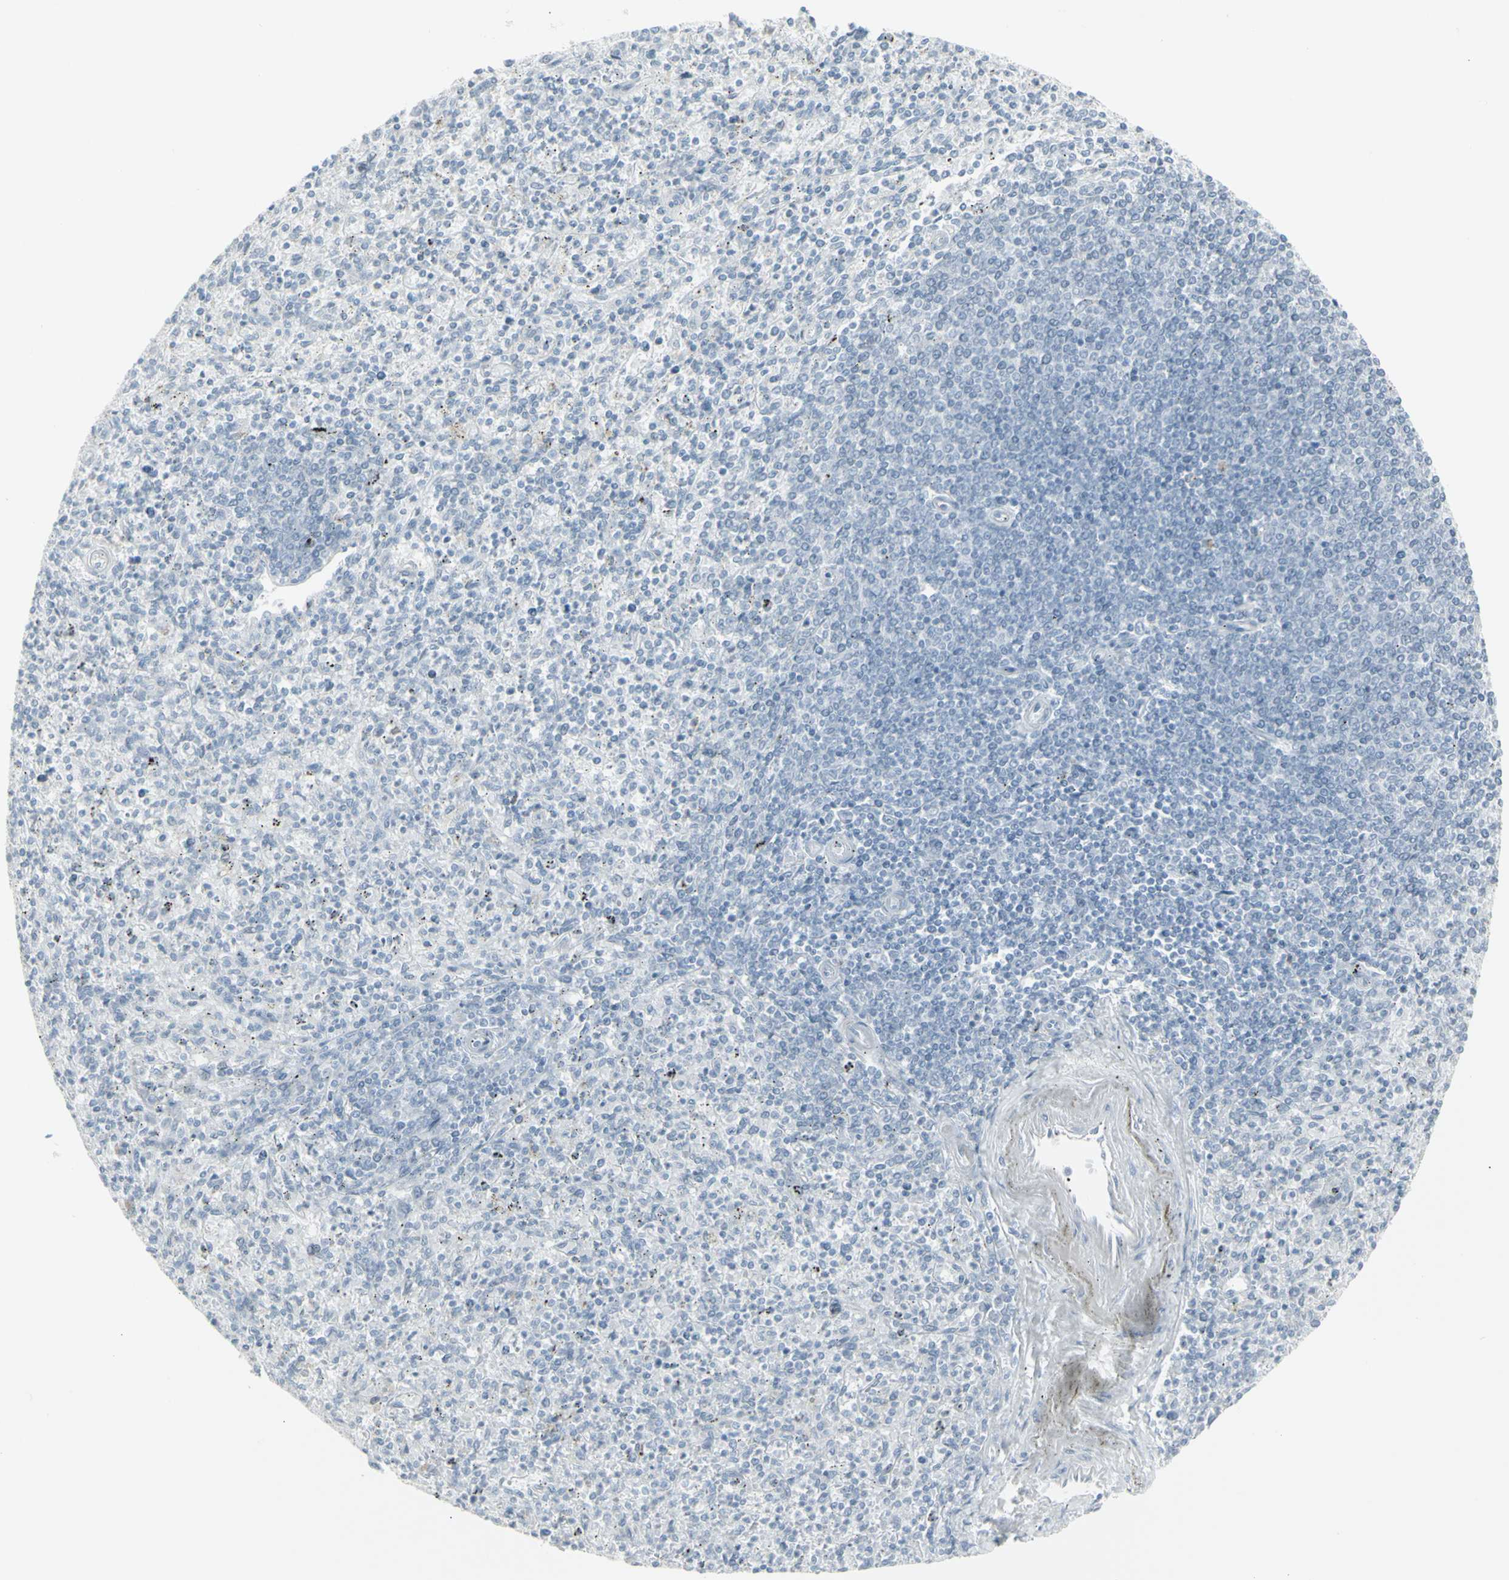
{"staining": {"intensity": "negative", "quantity": "none", "location": "none"}, "tissue": "spleen", "cell_type": "Cells in red pulp", "image_type": "normal", "snomed": [{"axis": "morphology", "description": "Normal tissue, NOS"}, {"axis": "topography", "description": "Spleen"}], "caption": "A high-resolution micrograph shows immunohistochemistry (IHC) staining of unremarkable spleen, which reveals no significant positivity in cells in red pulp.", "gene": "YBX2", "patient": {"sex": "male", "age": 72}}